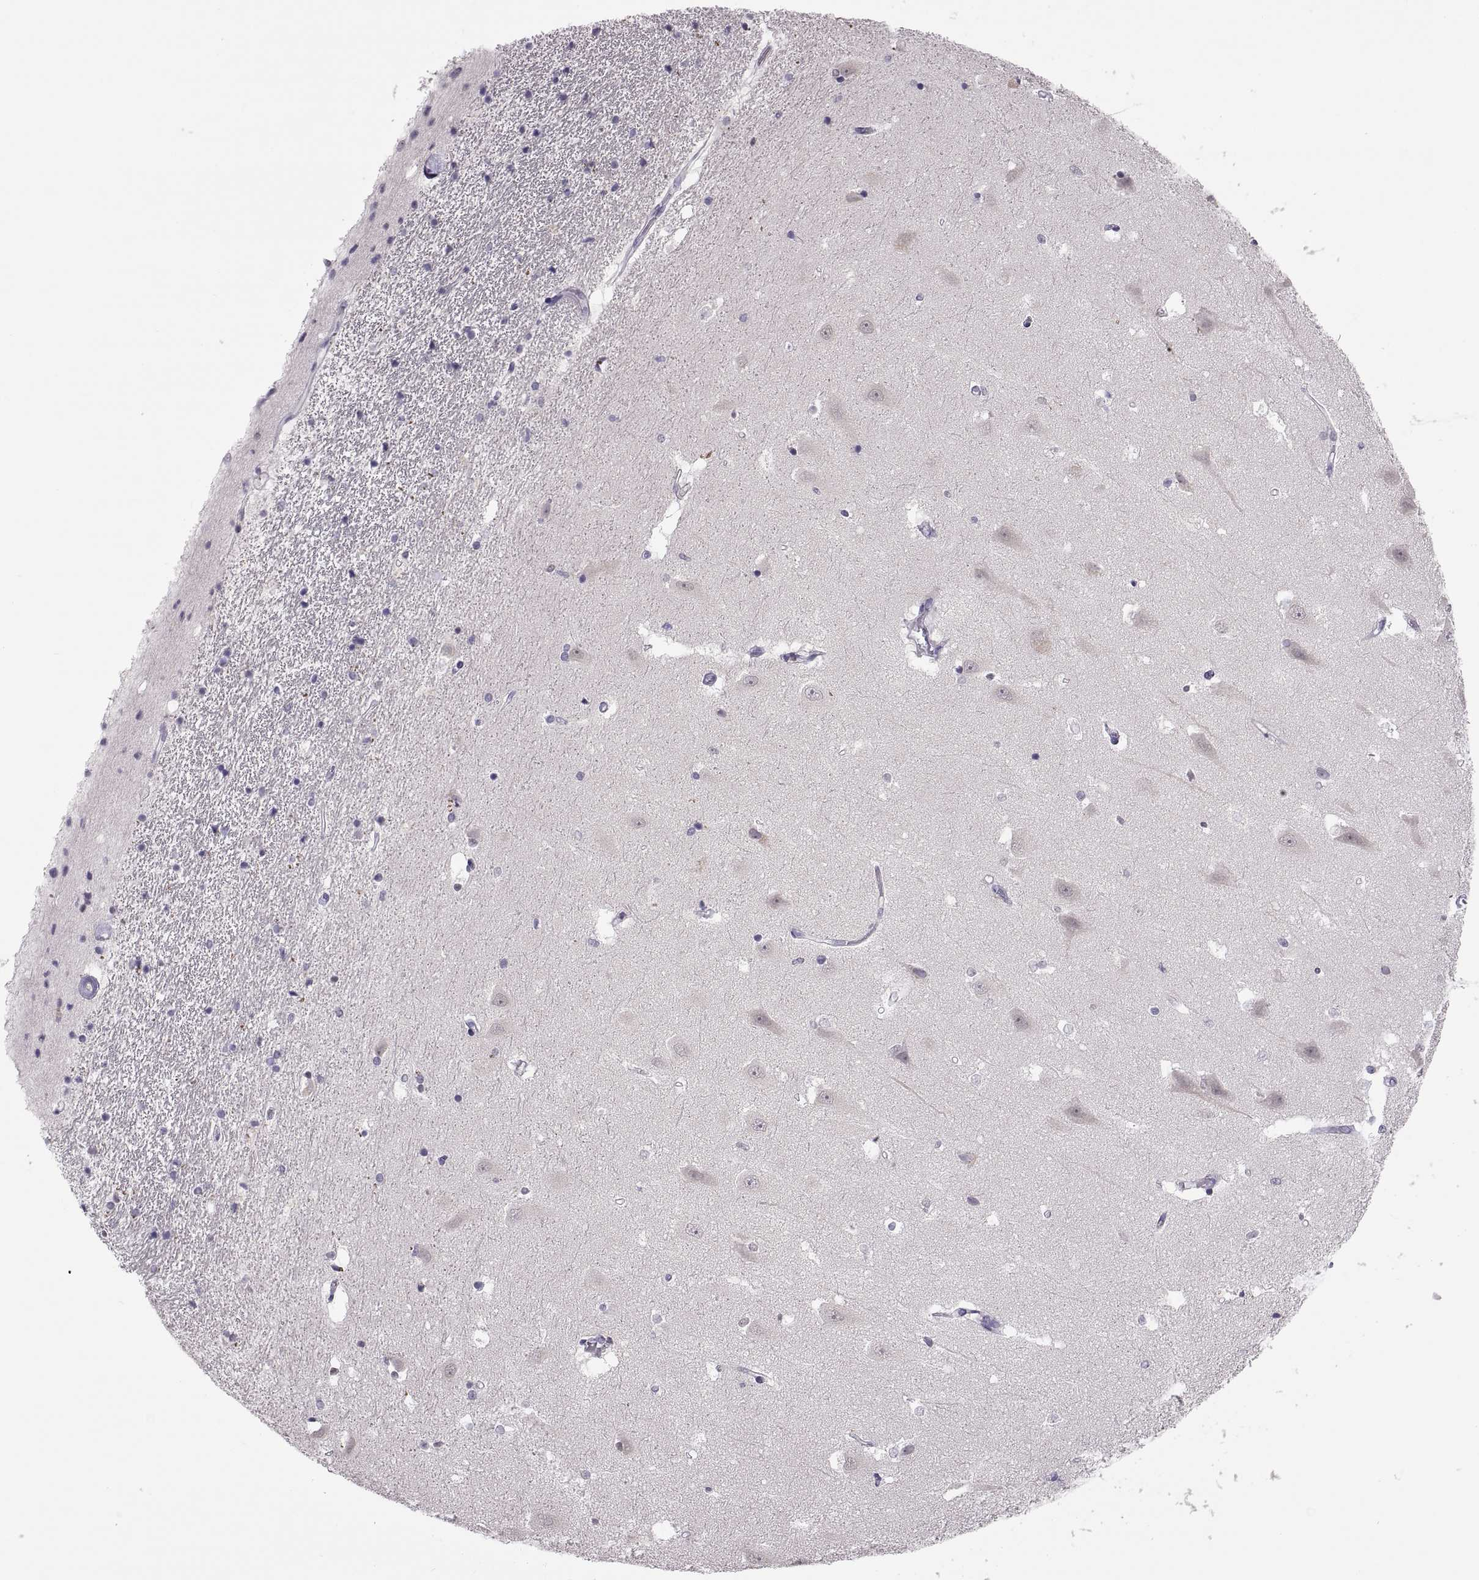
{"staining": {"intensity": "negative", "quantity": "none", "location": "none"}, "tissue": "hippocampus", "cell_type": "Glial cells", "image_type": "normal", "snomed": [{"axis": "morphology", "description": "Normal tissue, NOS"}, {"axis": "topography", "description": "Hippocampus"}], "caption": "A micrograph of hippocampus stained for a protein displays no brown staining in glial cells.", "gene": "TTC21A", "patient": {"sex": "male", "age": 44}}